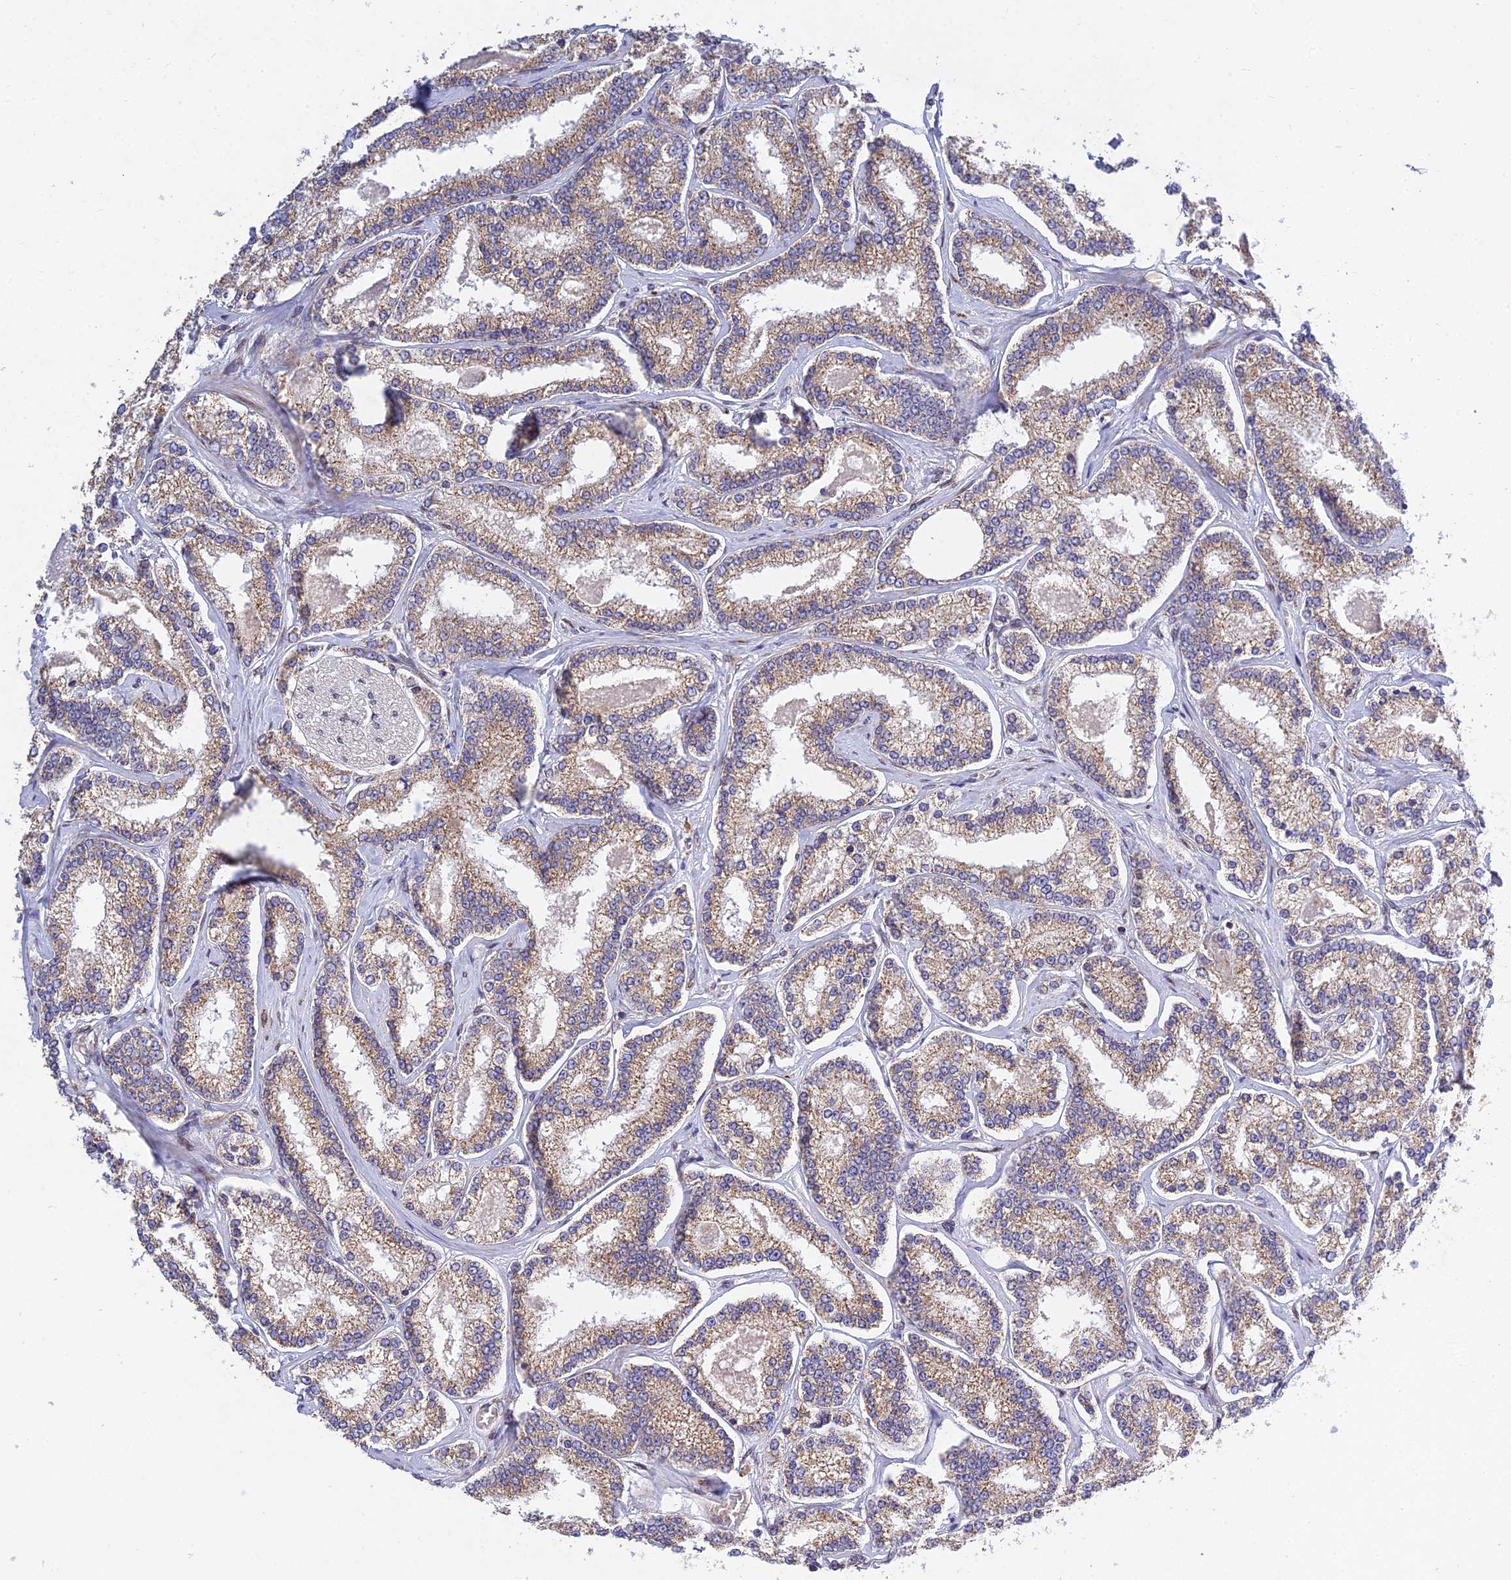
{"staining": {"intensity": "moderate", "quantity": ">75%", "location": "cytoplasmic/membranous"}, "tissue": "prostate cancer", "cell_type": "Tumor cells", "image_type": "cancer", "snomed": [{"axis": "morphology", "description": "Normal tissue, NOS"}, {"axis": "morphology", "description": "Adenocarcinoma, High grade"}, {"axis": "topography", "description": "Prostate"}], "caption": "Protein expression by IHC reveals moderate cytoplasmic/membranous expression in about >75% of tumor cells in high-grade adenocarcinoma (prostate).", "gene": "MGAT2", "patient": {"sex": "male", "age": 83}}